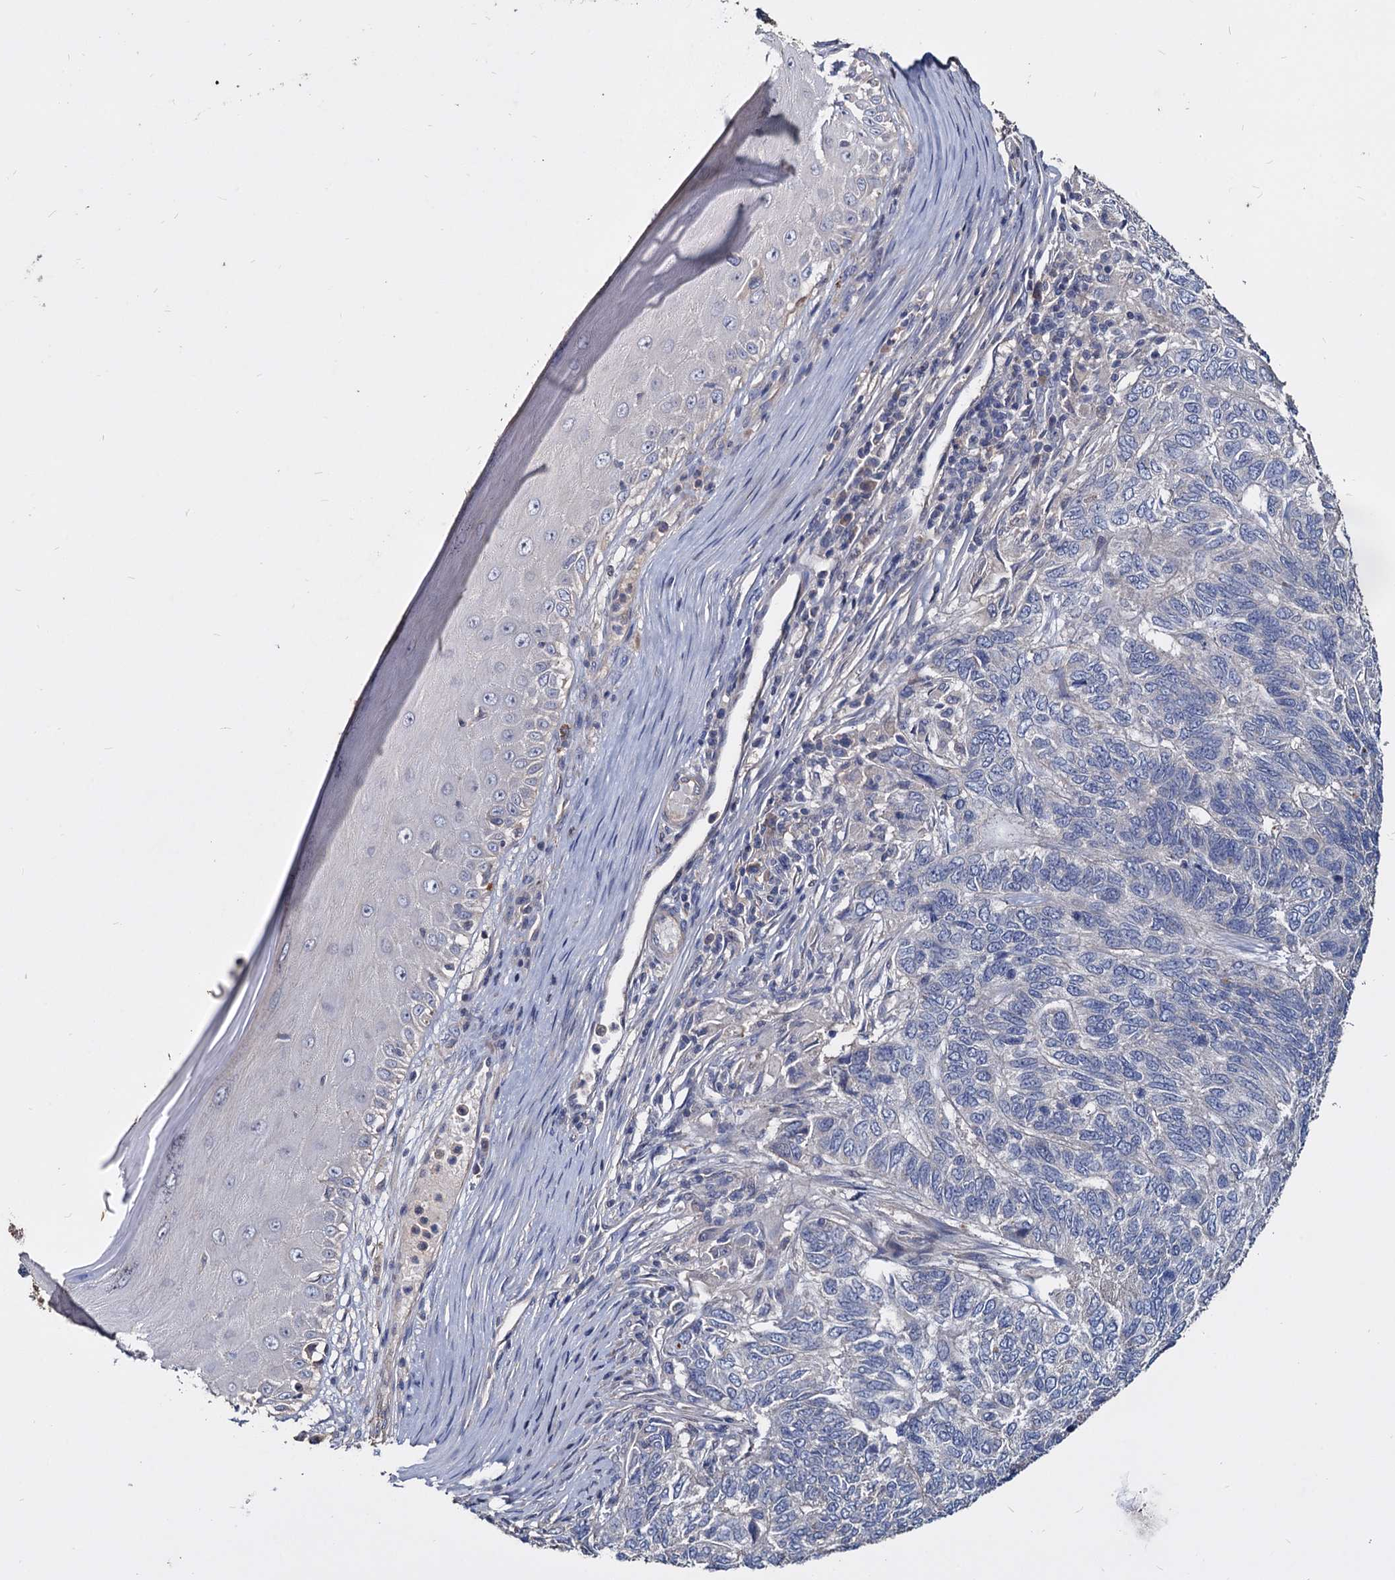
{"staining": {"intensity": "negative", "quantity": "none", "location": "none"}, "tissue": "skin cancer", "cell_type": "Tumor cells", "image_type": "cancer", "snomed": [{"axis": "morphology", "description": "Basal cell carcinoma"}, {"axis": "topography", "description": "Skin"}], "caption": "IHC histopathology image of neoplastic tissue: skin basal cell carcinoma stained with DAB reveals no significant protein staining in tumor cells.", "gene": "DEPDC4", "patient": {"sex": "female", "age": 65}}